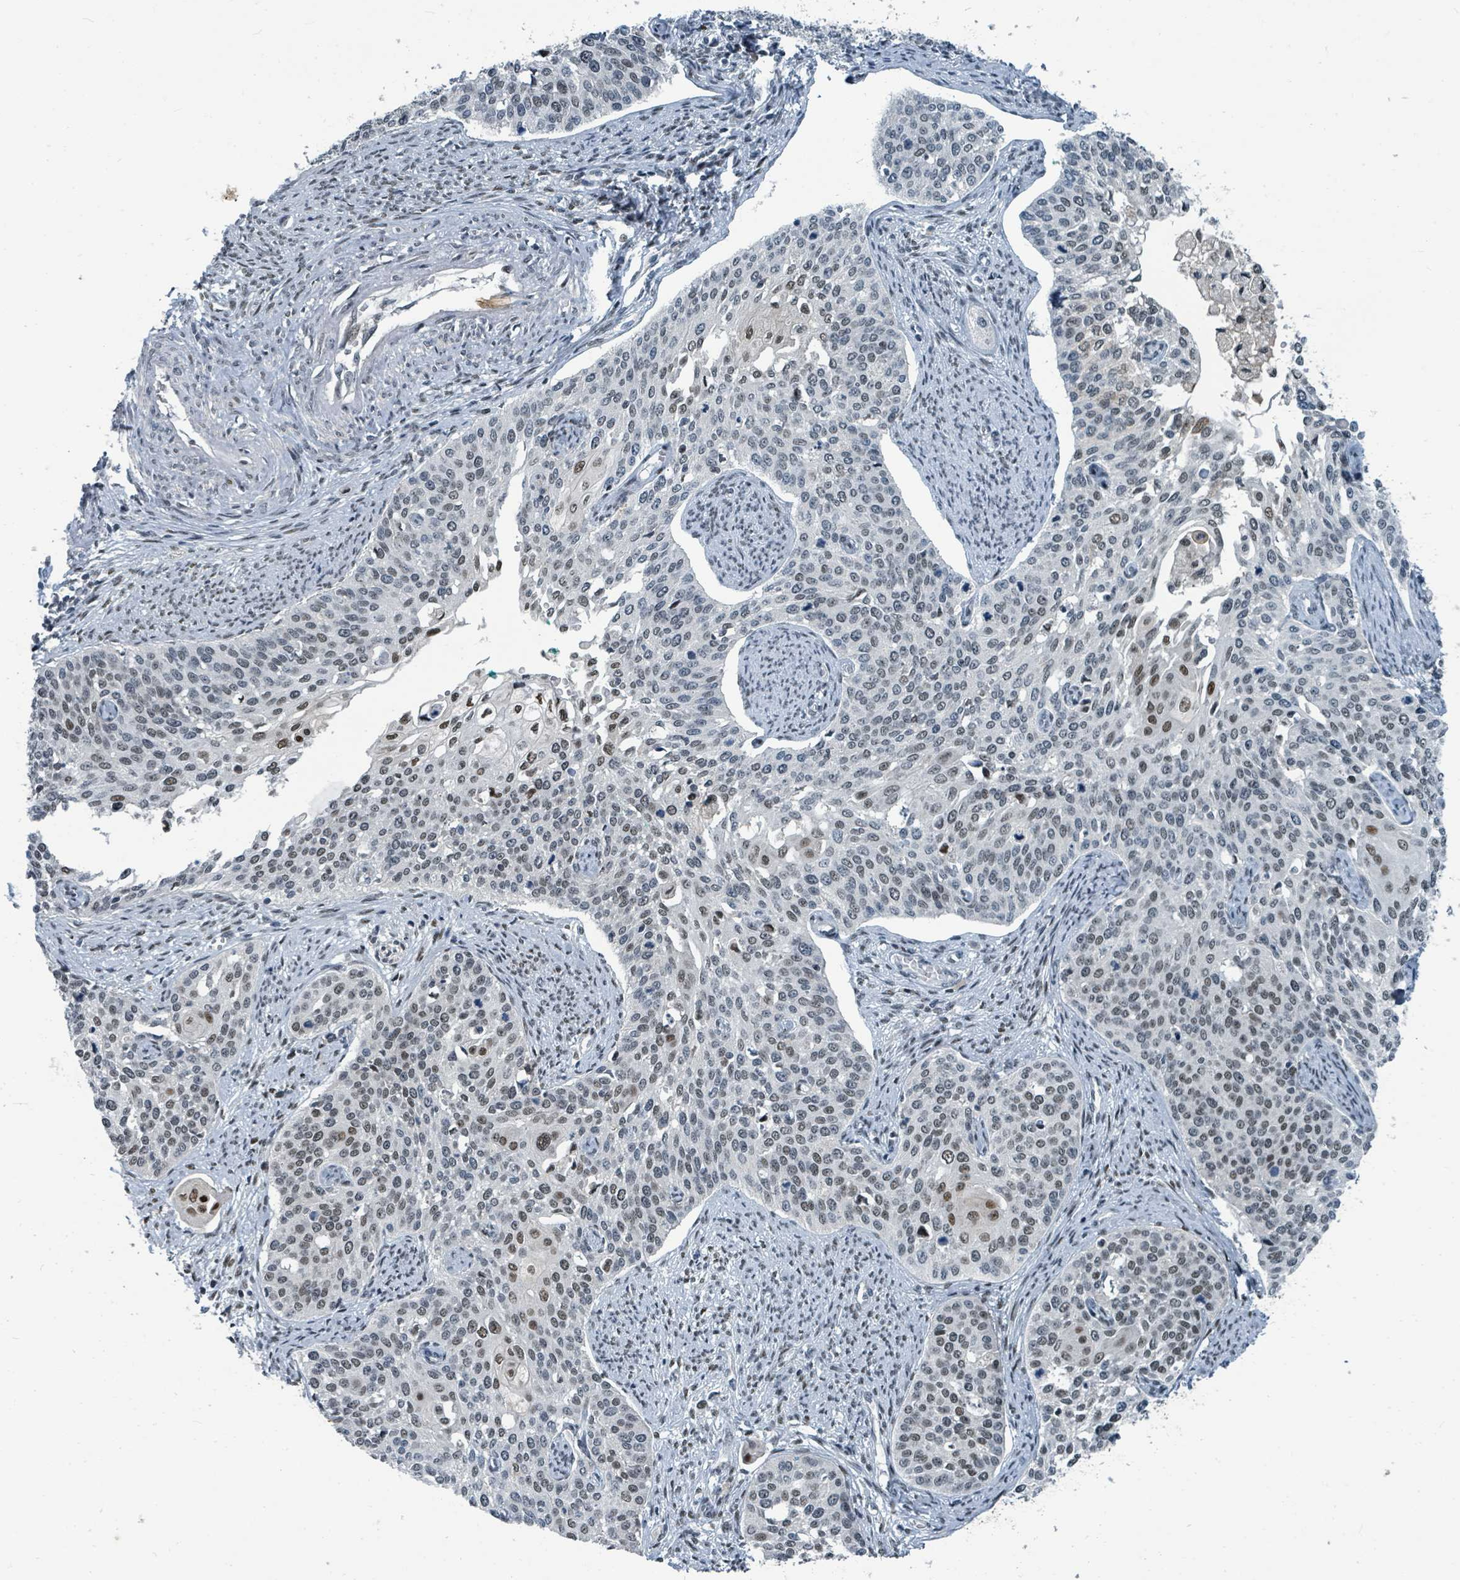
{"staining": {"intensity": "moderate", "quantity": "25%-75%", "location": "nuclear"}, "tissue": "cervical cancer", "cell_type": "Tumor cells", "image_type": "cancer", "snomed": [{"axis": "morphology", "description": "Squamous cell carcinoma, NOS"}, {"axis": "topography", "description": "Cervix"}], "caption": "Human cervical squamous cell carcinoma stained with a brown dye exhibits moderate nuclear positive staining in about 25%-75% of tumor cells.", "gene": "UCK1", "patient": {"sex": "female", "age": 44}}